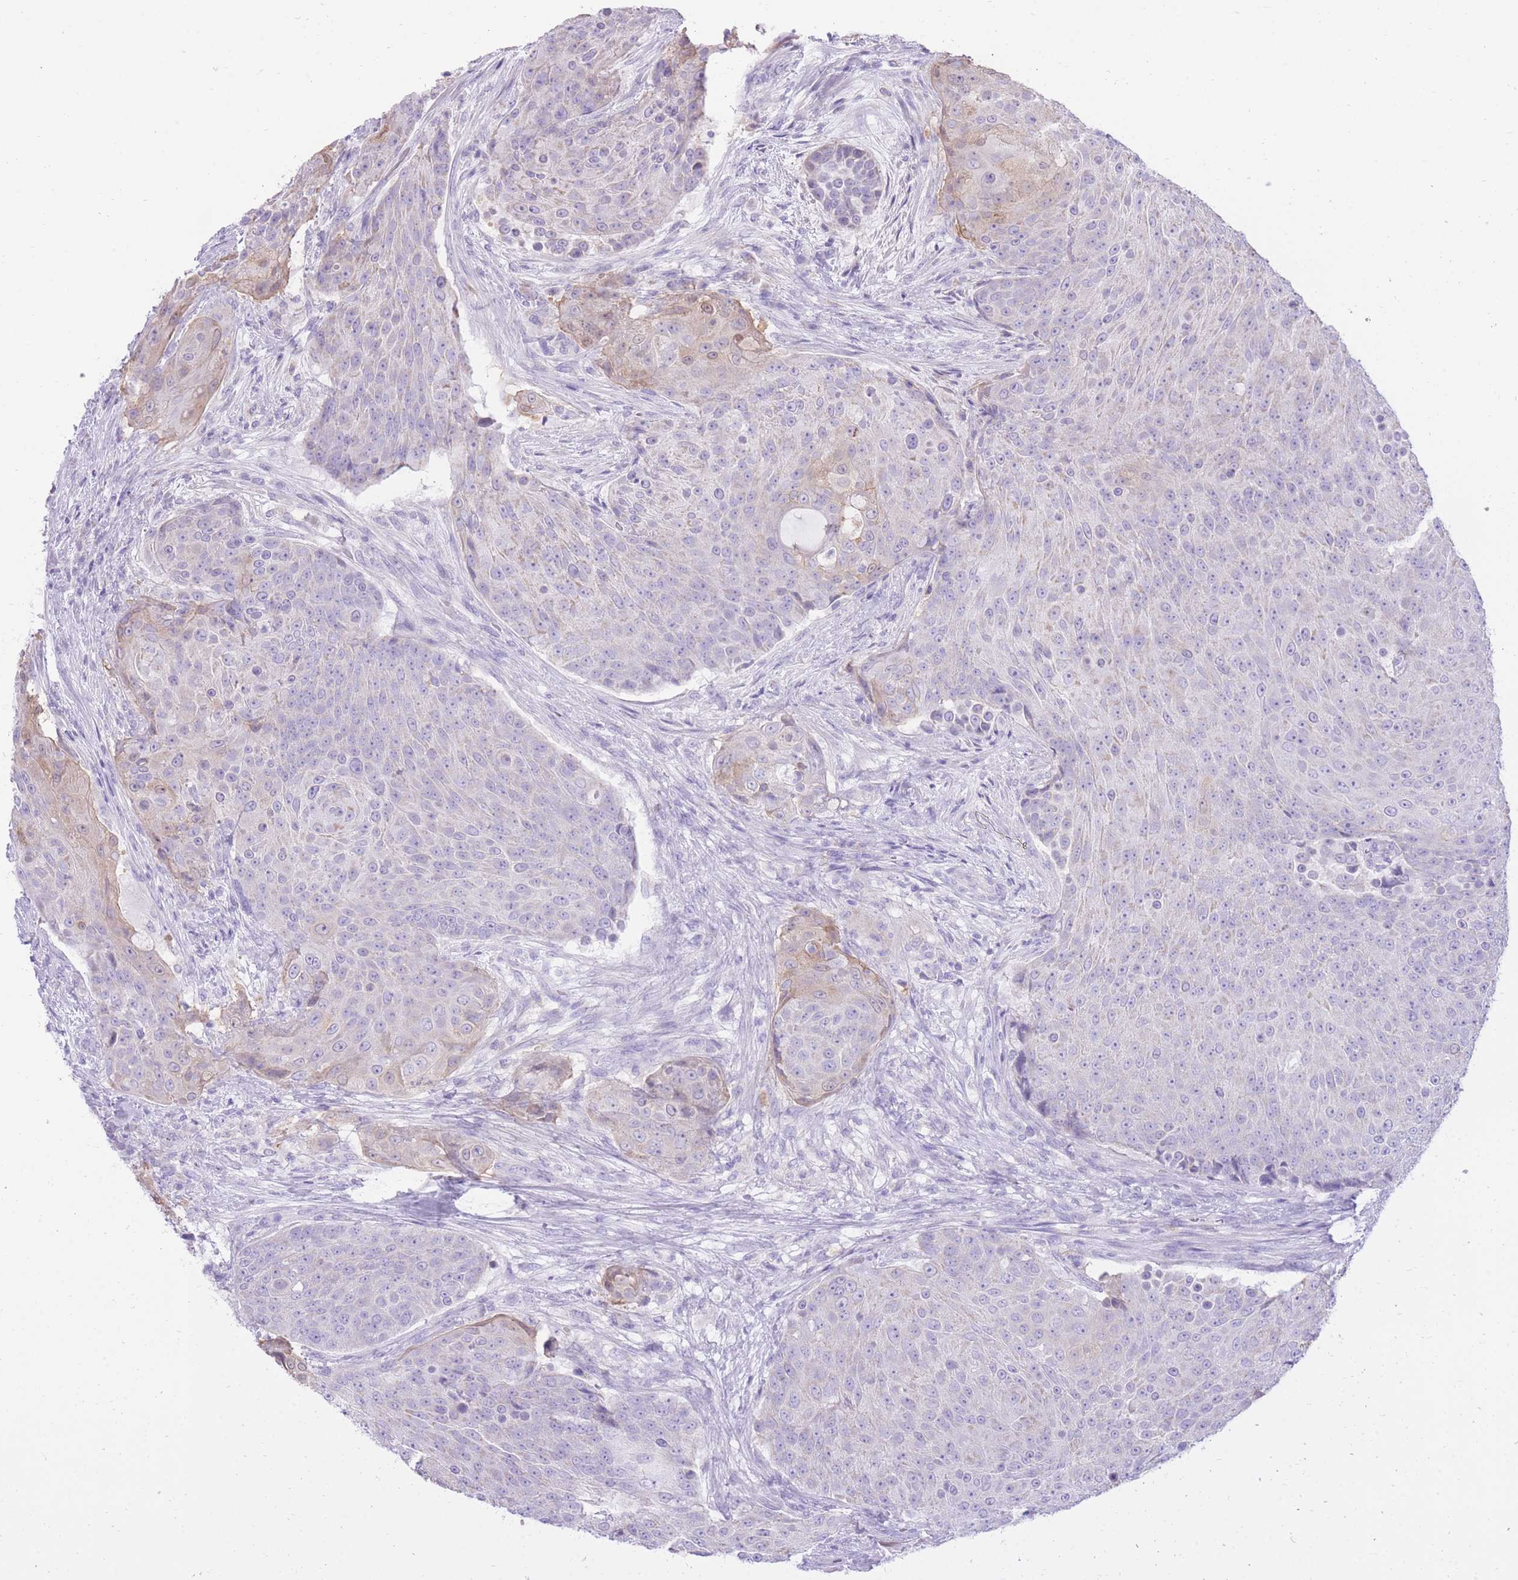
{"staining": {"intensity": "weak", "quantity": "<25%", "location": "cytoplasmic/membranous"}, "tissue": "urothelial cancer", "cell_type": "Tumor cells", "image_type": "cancer", "snomed": [{"axis": "morphology", "description": "Urothelial carcinoma, High grade"}, {"axis": "topography", "description": "Urinary bladder"}], "caption": "Immunohistochemistry histopathology image of human urothelial carcinoma (high-grade) stained for a protein (brown), which demonstrates no staining in tumor cells.", "gene": "SLC4A4", "patient": {"sex": "female", "age": 63}}